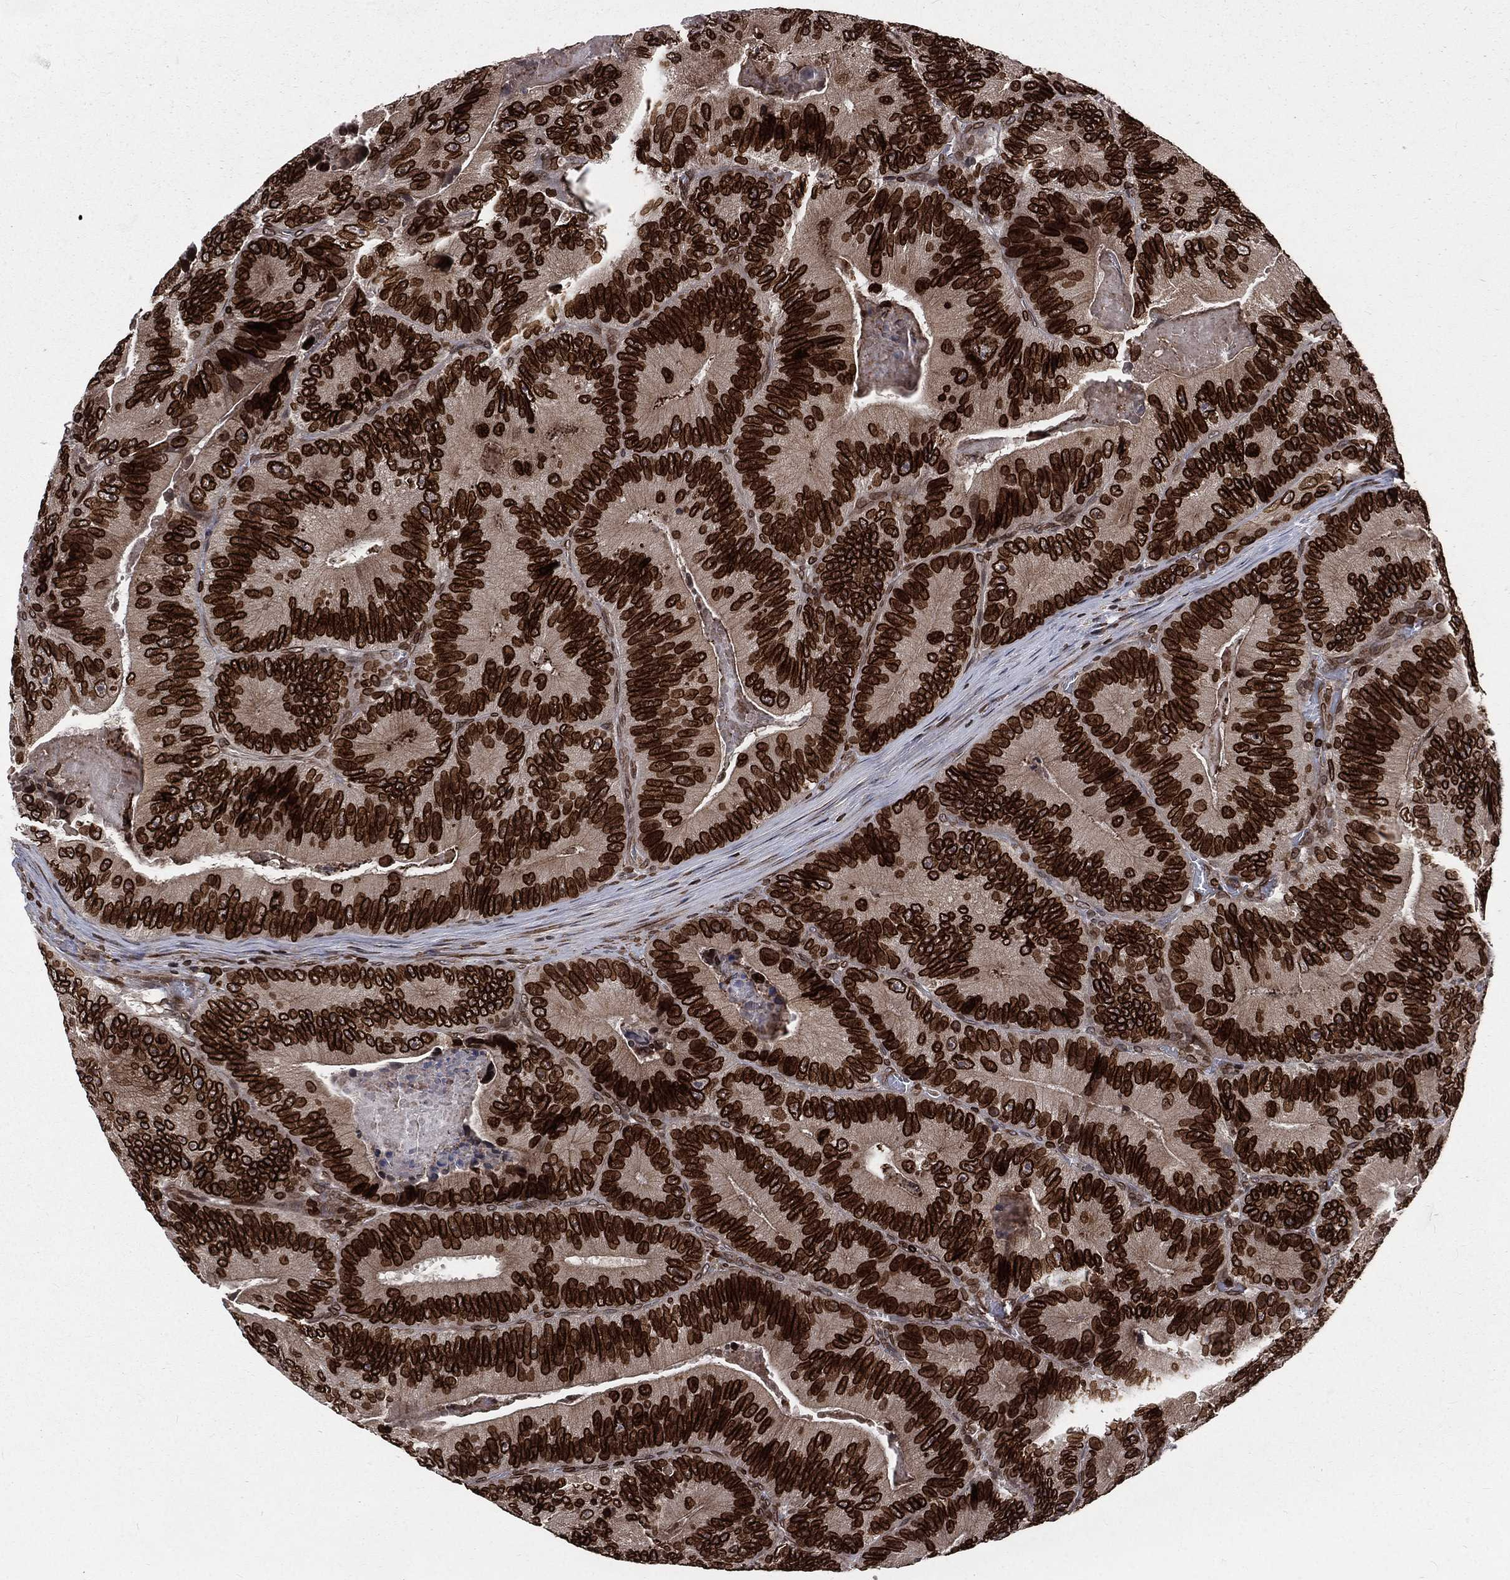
{"staining": {"intensity": "strong", "quantity": ">75%", "location": "cytoplasmic/membranous,nuclear"}, "tissue": "colorectal cancer", "cell_type": "Tumor cells", "image_type": "cancer", "snomed": [{"axis": "morphology", "description": "Adenocarcinoma, NOS"}, {"axis": "topography", "description": "Colon"}], "caption": "A high amount of strong cytoplasmic/membranous and nuclear positivity is seen in about >75% of tumor cells in adenocarcinoma (colorectal) tissue.", "gene": "LBR", "patient": {"sex": "female", "age": 86}}